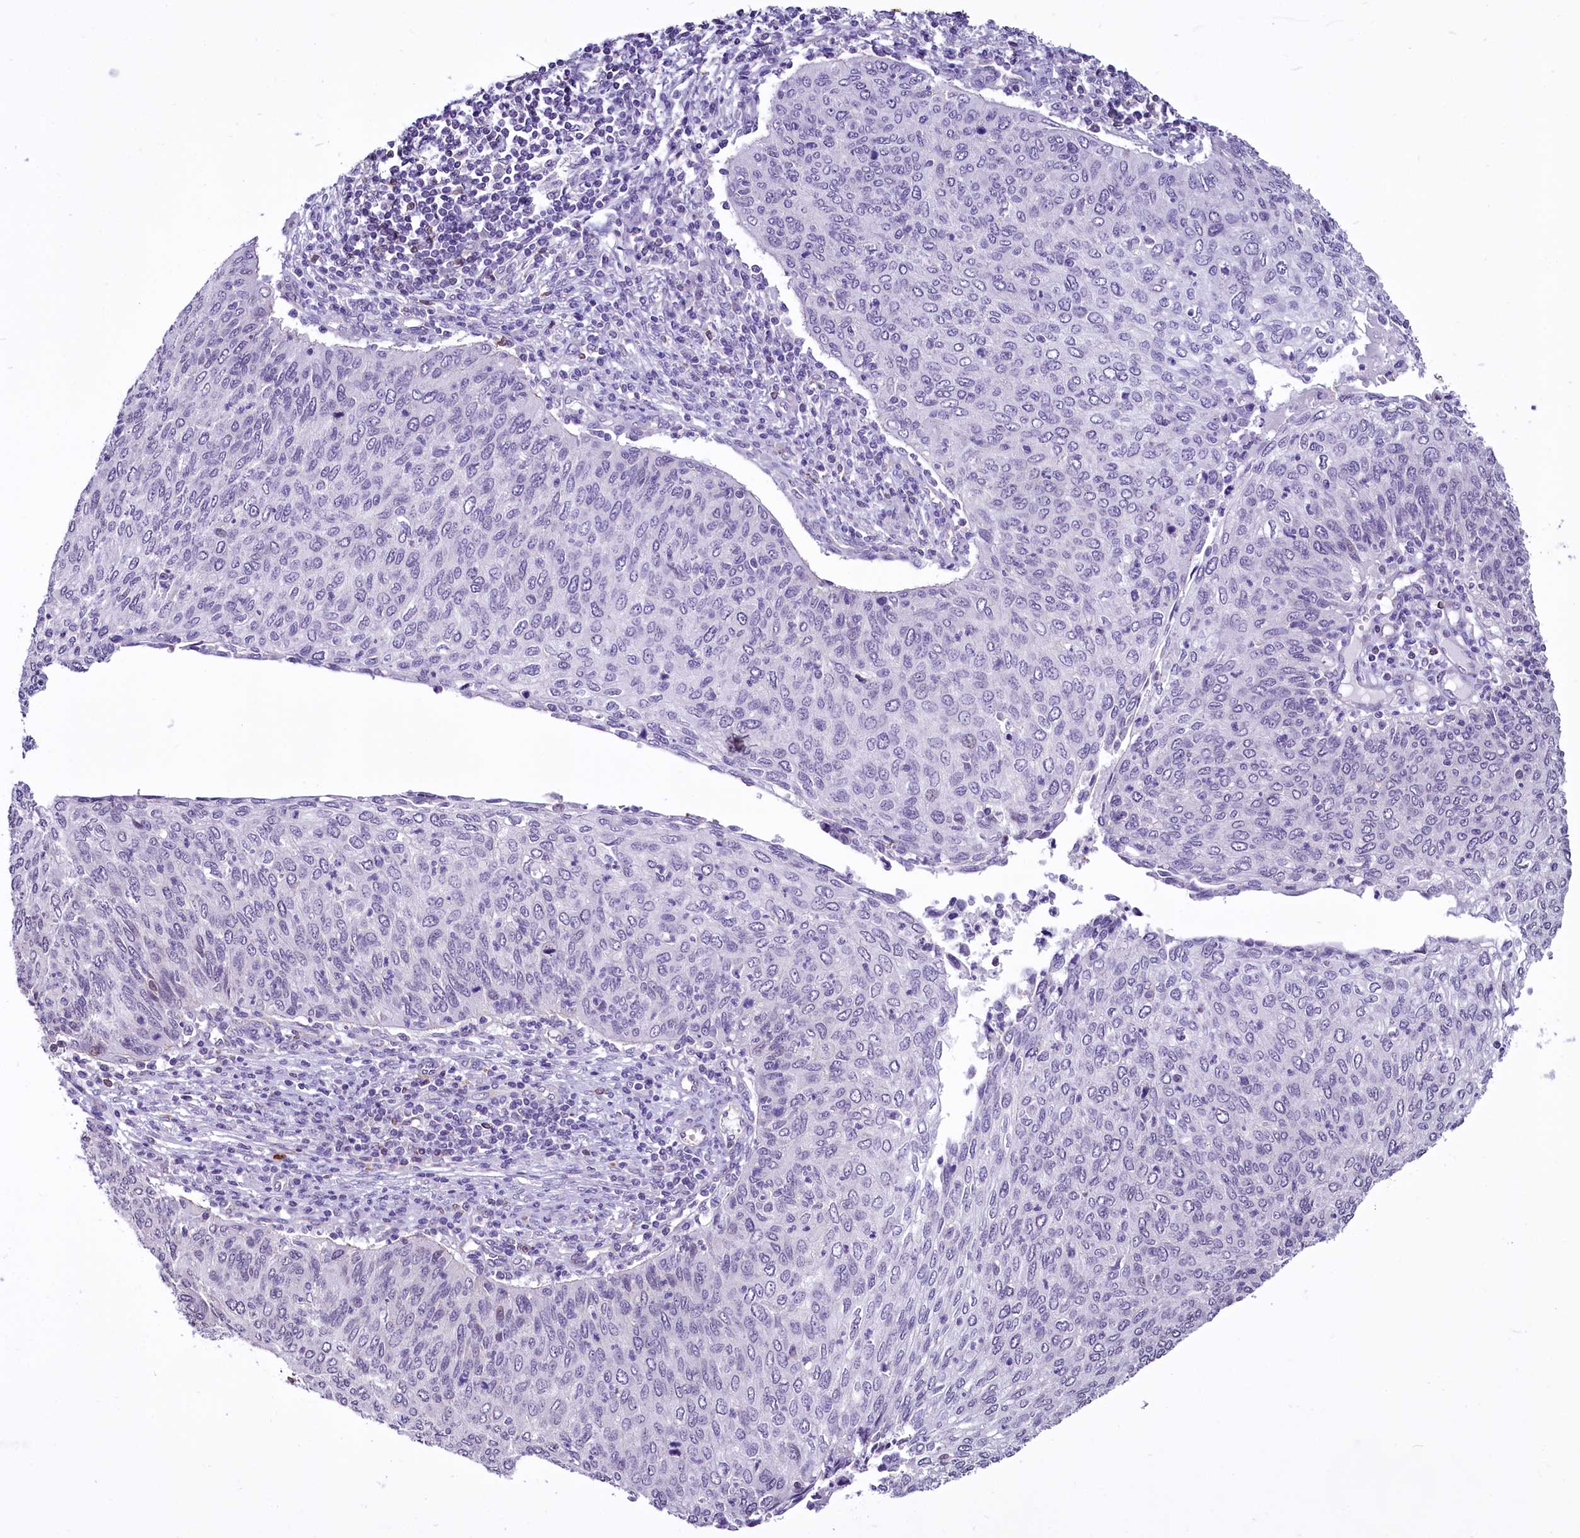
{"staining": {"intensity": "negative", "quantity": "none", "location": "none"}, "tissue": "cervical cancer", "cell_type": "Tumor cells", "image_type": "cancer", "snomed": [{"axis": "morphology", "description": "Squamous cell carcinoma, NOS"}, {"axis": "topography", "description": "Cervix"}], "caption": "Immunohistochemistry (IHC) micrograph of human cervical cancer (squamous cell carcinoma) stained for a protein (brown), which displays no expression in tumor cells.", "gene": "BANK1", "patient": {"sex": "female", "age": 38}}